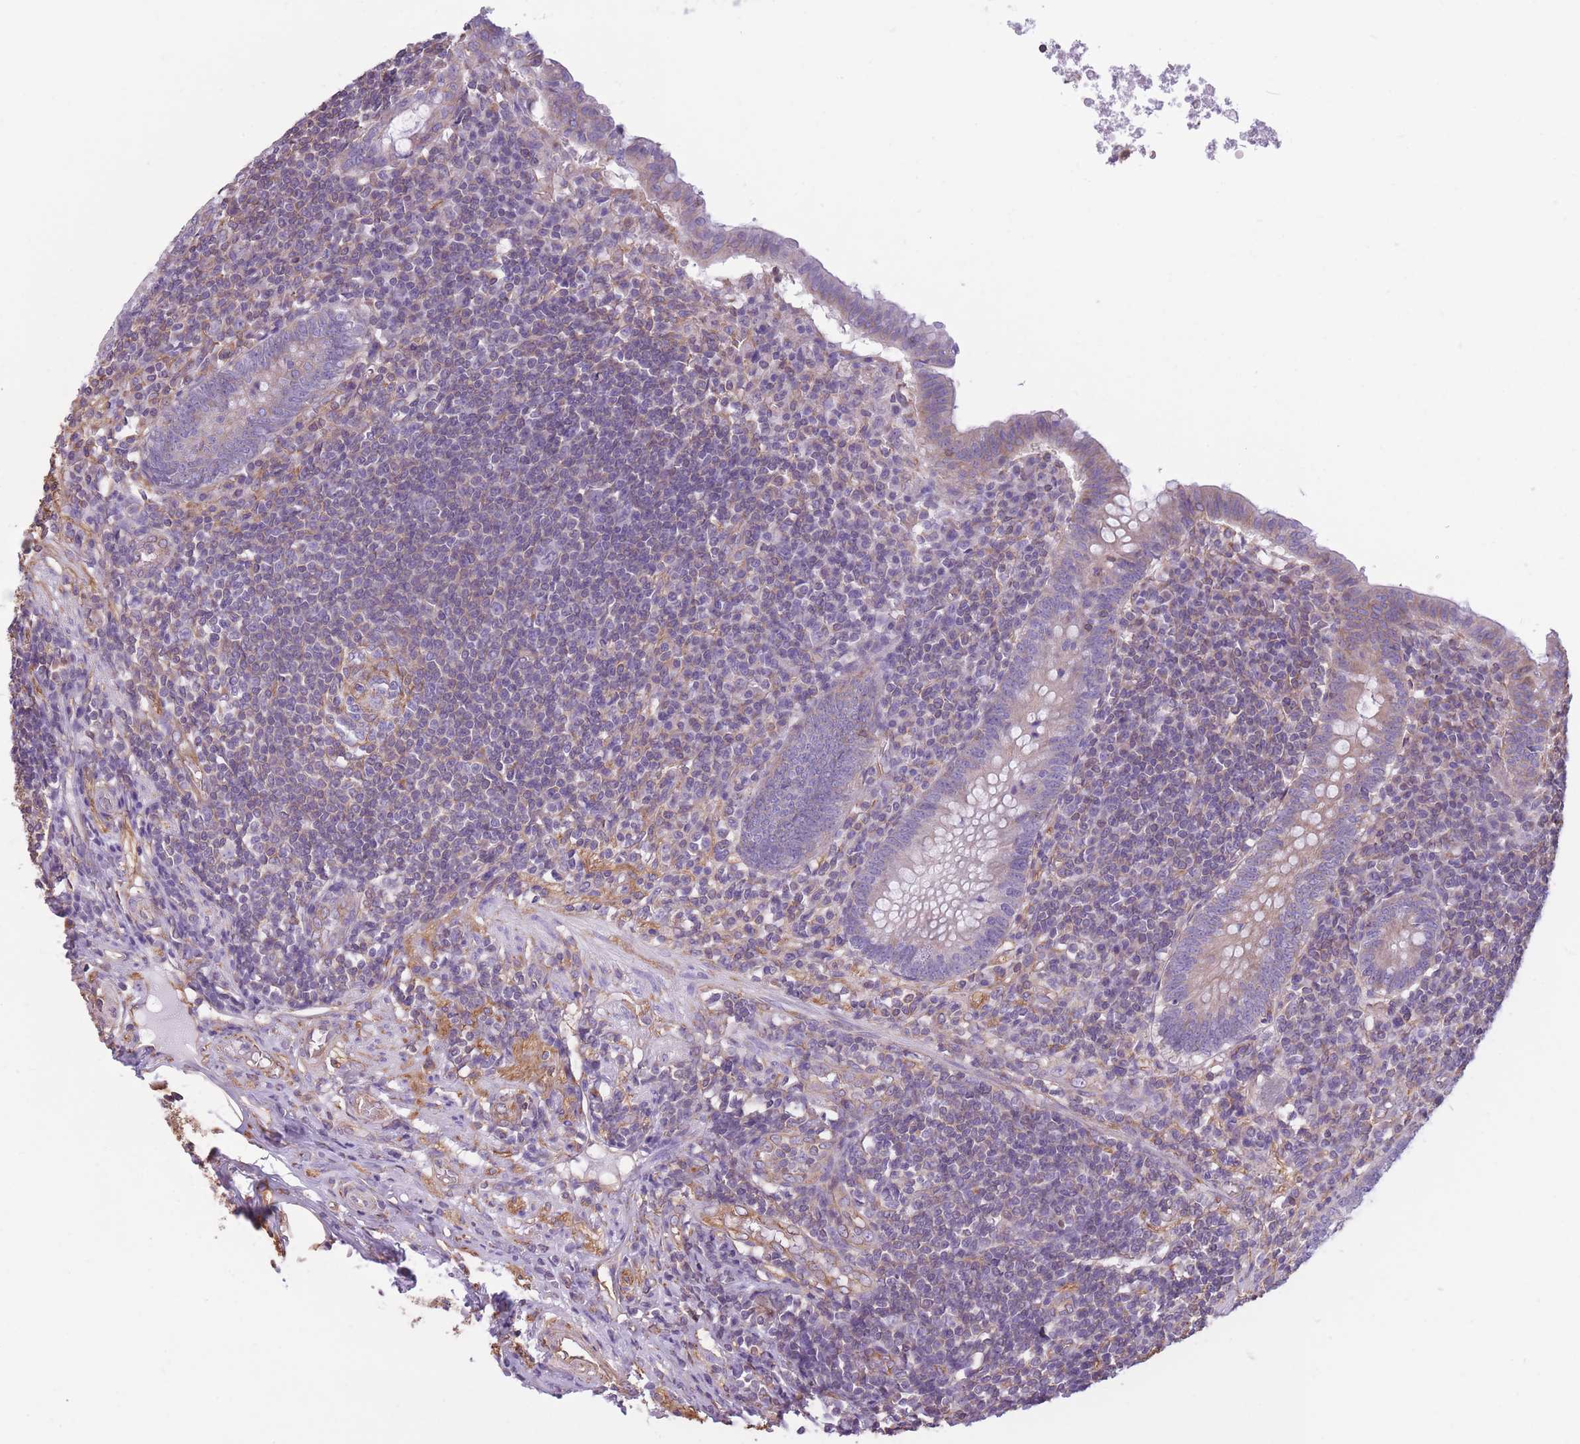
{"staining": {"intensity": "moderate", "quantity": "<25%", "location": "cytoplasmic/membranous"}, "tissue": "appendix", "cell_type": "Glandular cells", "image_type": "normal", "snomed": [{"axis": "morphology", "description": "Normal tissue, NOS"}, {"axis": "topography", "description": "Appendix"}], "caption": "Appendix stained with DAB (3,3'-diaminobenzidine) immunohistochemistry (IHC) exhibits low levels of moderate cytoplasmic/membranous positivity in approximately <25% of glandular cells.", "gene": "ADD1", "patient": {"sex": "male", "age": 83}}